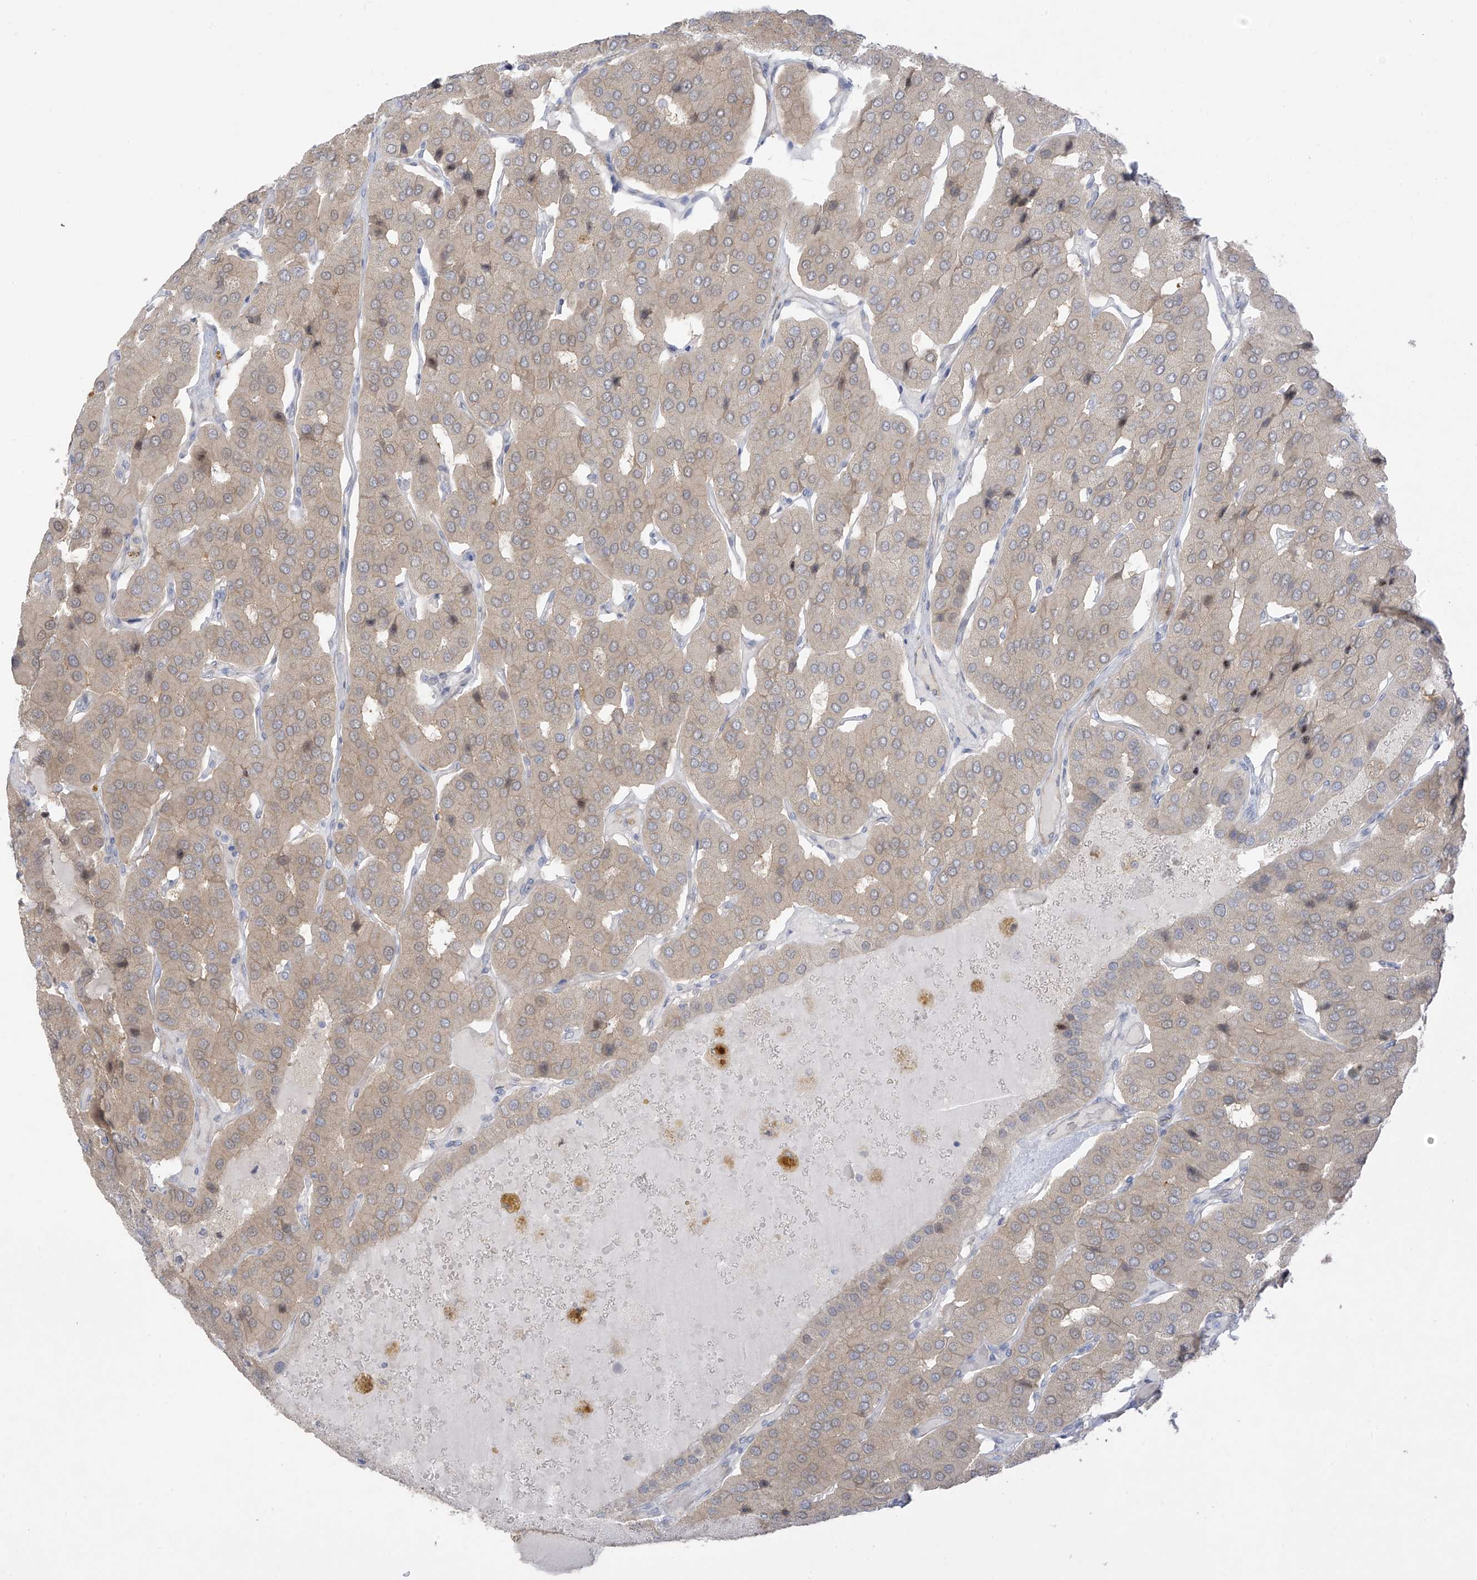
{"staining": {"intensity": "negative", "quantity": "none", "location": "none"}, "tissue": "parathyroid gland", "cell_type": "Glandular cells", "image_type": "normal", "snomed": [{"axis": "morphology", "description": "Normal tissue, NOS"}, {"axis": "morphology", "description": "Adenoma, NOS"}, {"axis": "topography", "description": "Parathyroid gland"}], "caption": "DAB immunohistochemical staining of benign human parathyroid gland shows no significant positivity in glandular cells.", "gene": "EIPR1", "patient": {"sex": "female", "age": 86}}